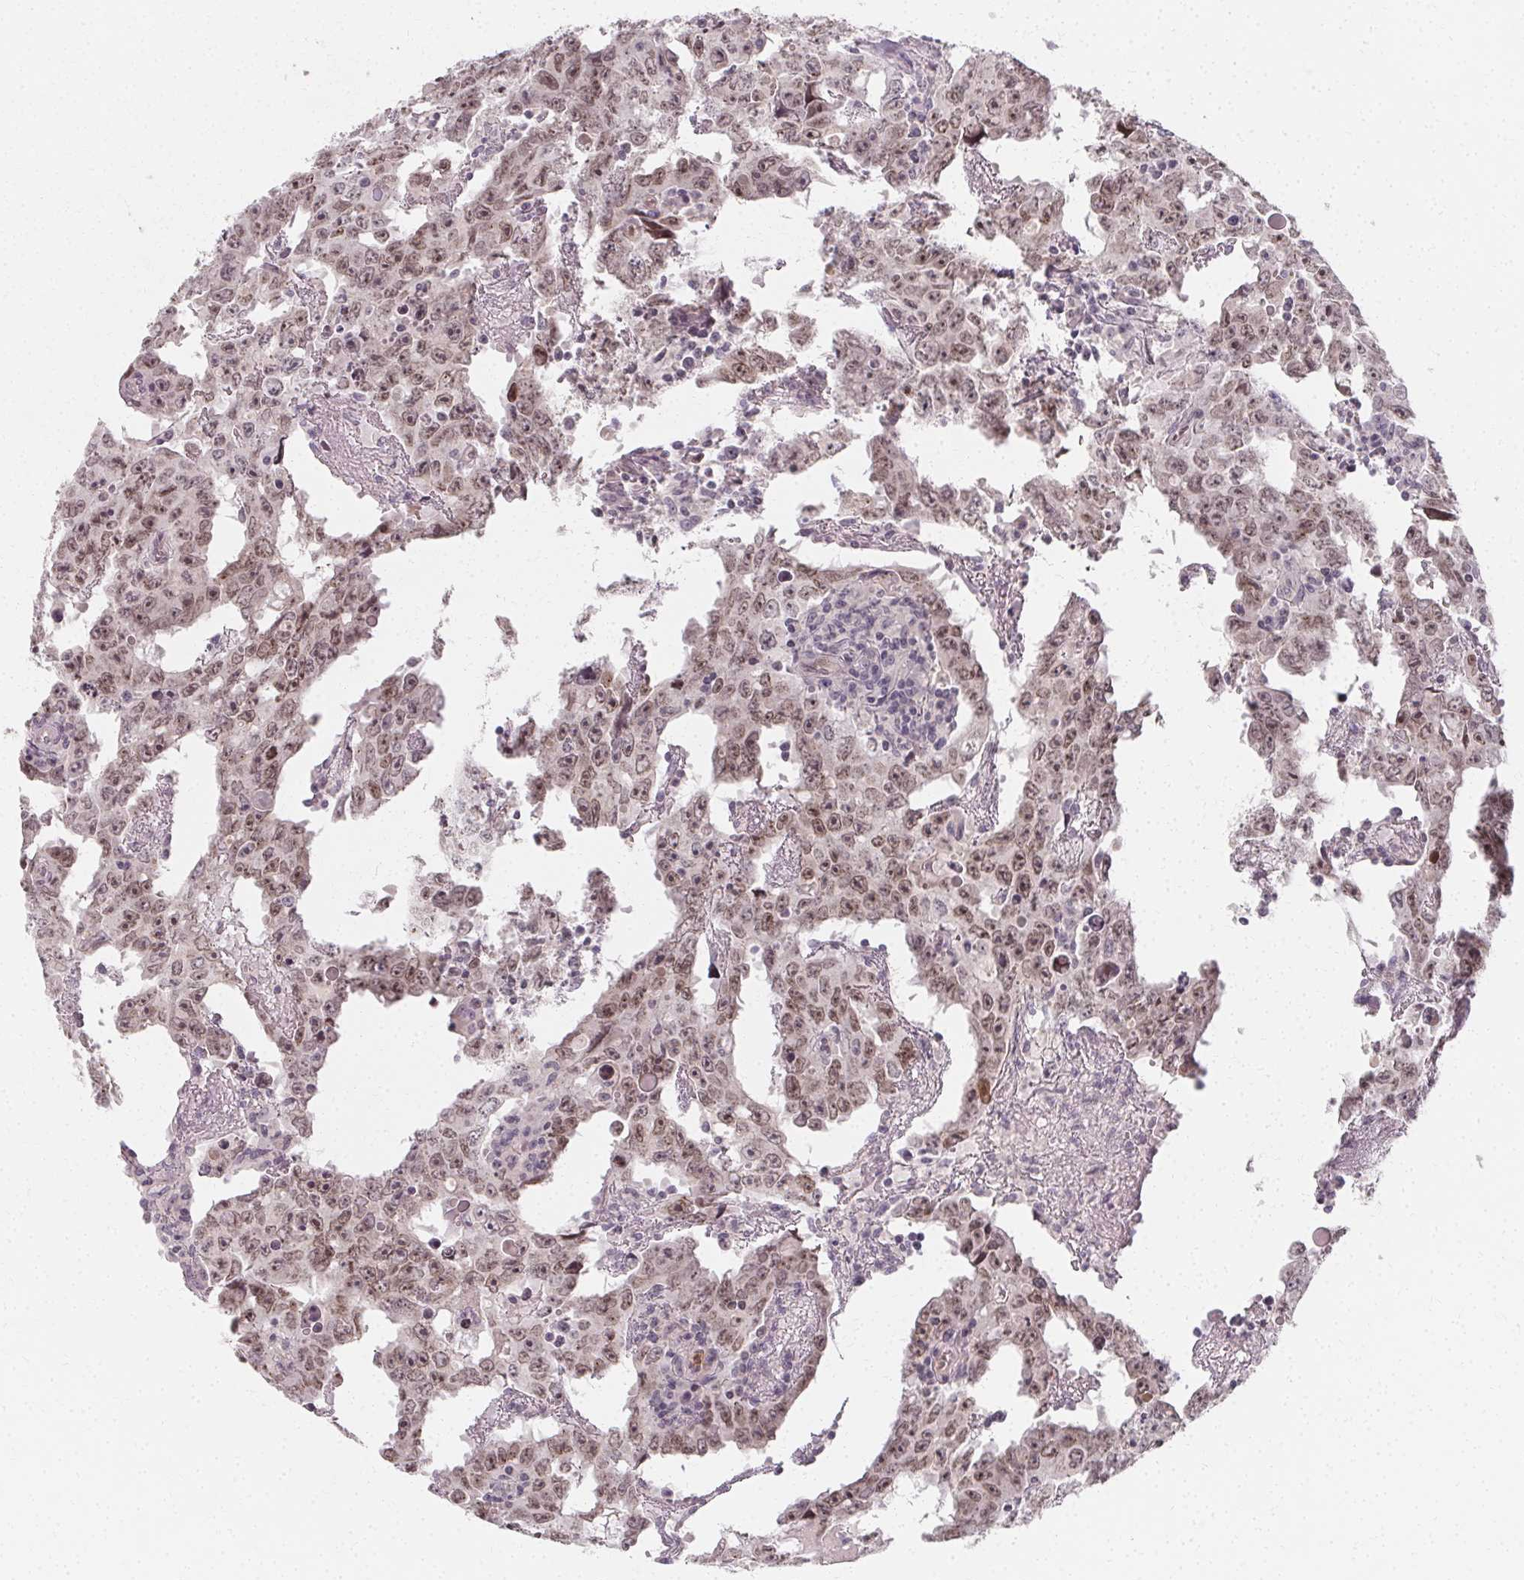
{"staining": {"intensity": "moderate", "quantity": "25%-75%", "location": "nuclear"}, "tissue": "testis cancer", "cell_type": "Tumor cells", "image_type": "cancer", "snomed": [{"axis": "morphology", "description": "Carcinoma, Embryonal, NOS"}, {"axis": "topography", "description": "Testis"}], "caption": "A medium amount of moderate nuclear expression is appreciated in about 25%-75% of tumor cells in testis embryonal carcinoma tissue. Immunohistochemistry (ihc) stains the protein of interest in brown and the nuclei are stained blue.", "gene": "CLCNKB", "patient": {"sex": "male", "age": 22}}